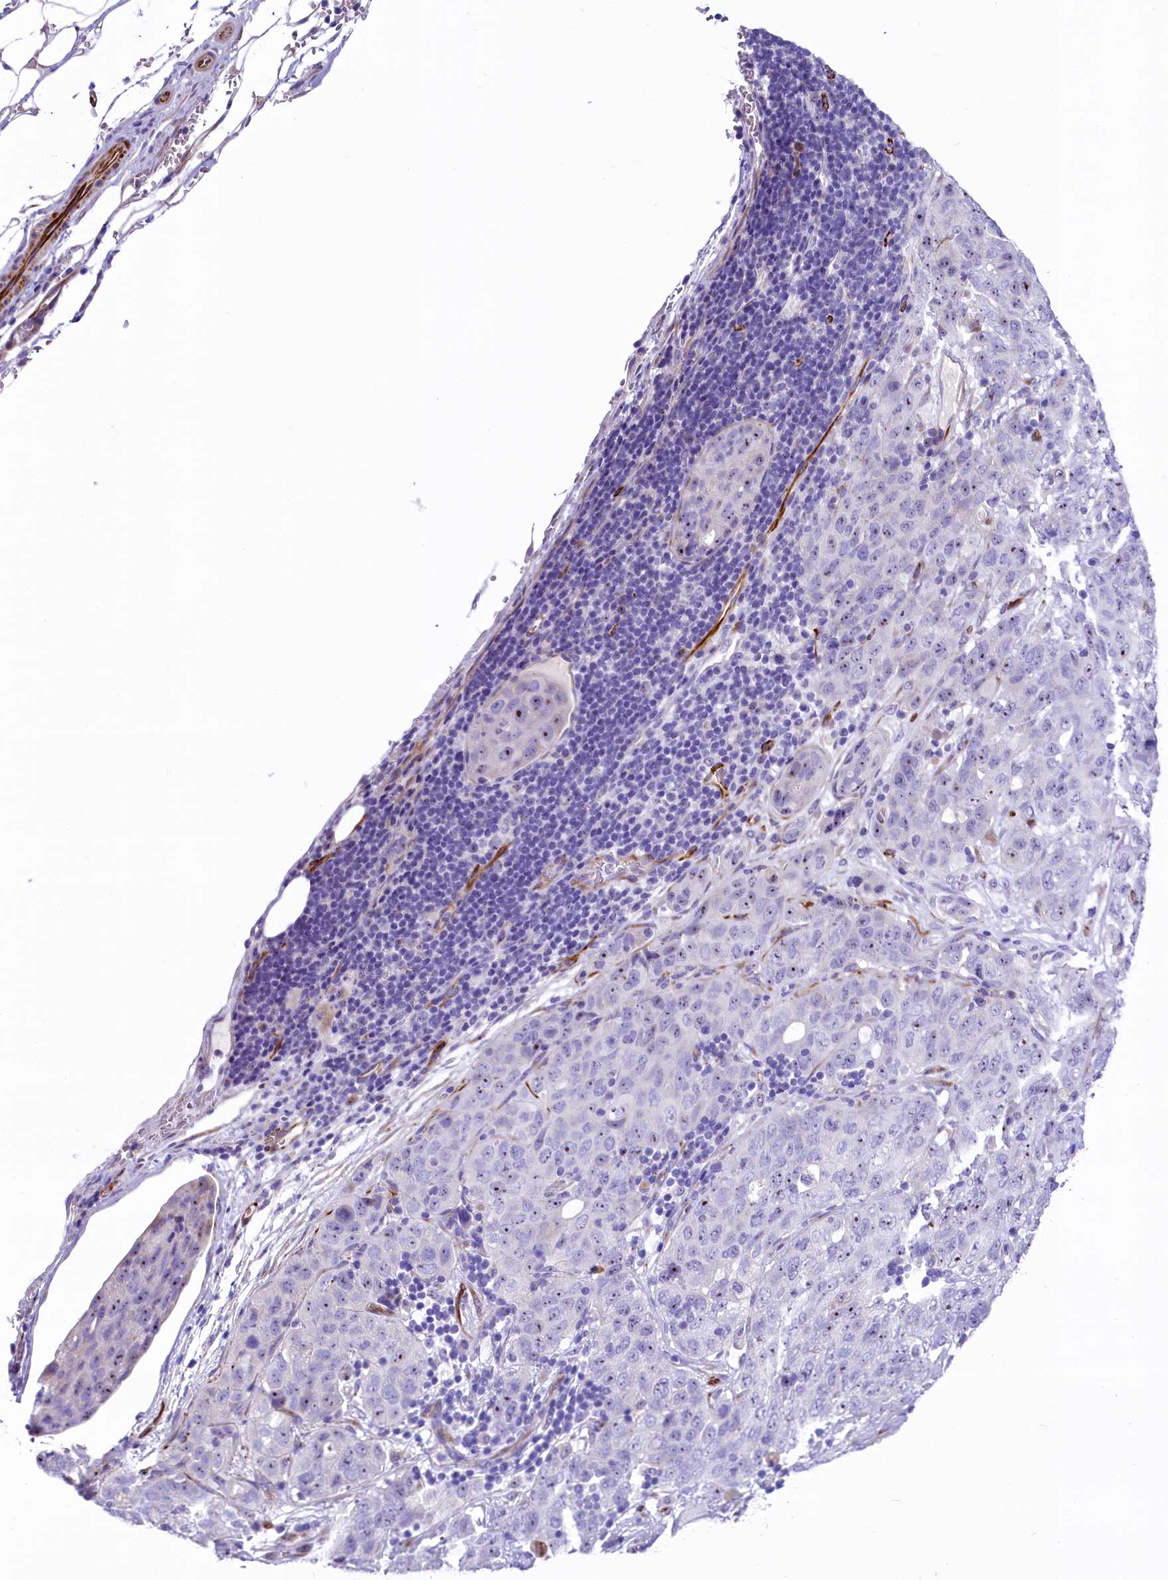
{"staining": {"intensity": "moderate", "quantity": "<25%", "location": "nuclear"}, "tissue": "stomach cancer", "cell_type": "Tumor cells", "image_type": "cancer", "snomed": [{"axis": "morphology", "description": "Normal tissue, NOS"}, {"axis": "morphology", "description": "Adenocarcinoma, NOS"}, {"axis": "topography", "description": "Lymph node"}, {"axis": "topography", "description": "Stomach"}], "caption": "There is low levels of moderate nuclear expression in tumor cells of stomach cancer, as demonstrated by immunohistochemical staining (brown color).", "gene": "SH3TC2", "patient": {"sex": "male", "age": 48}}